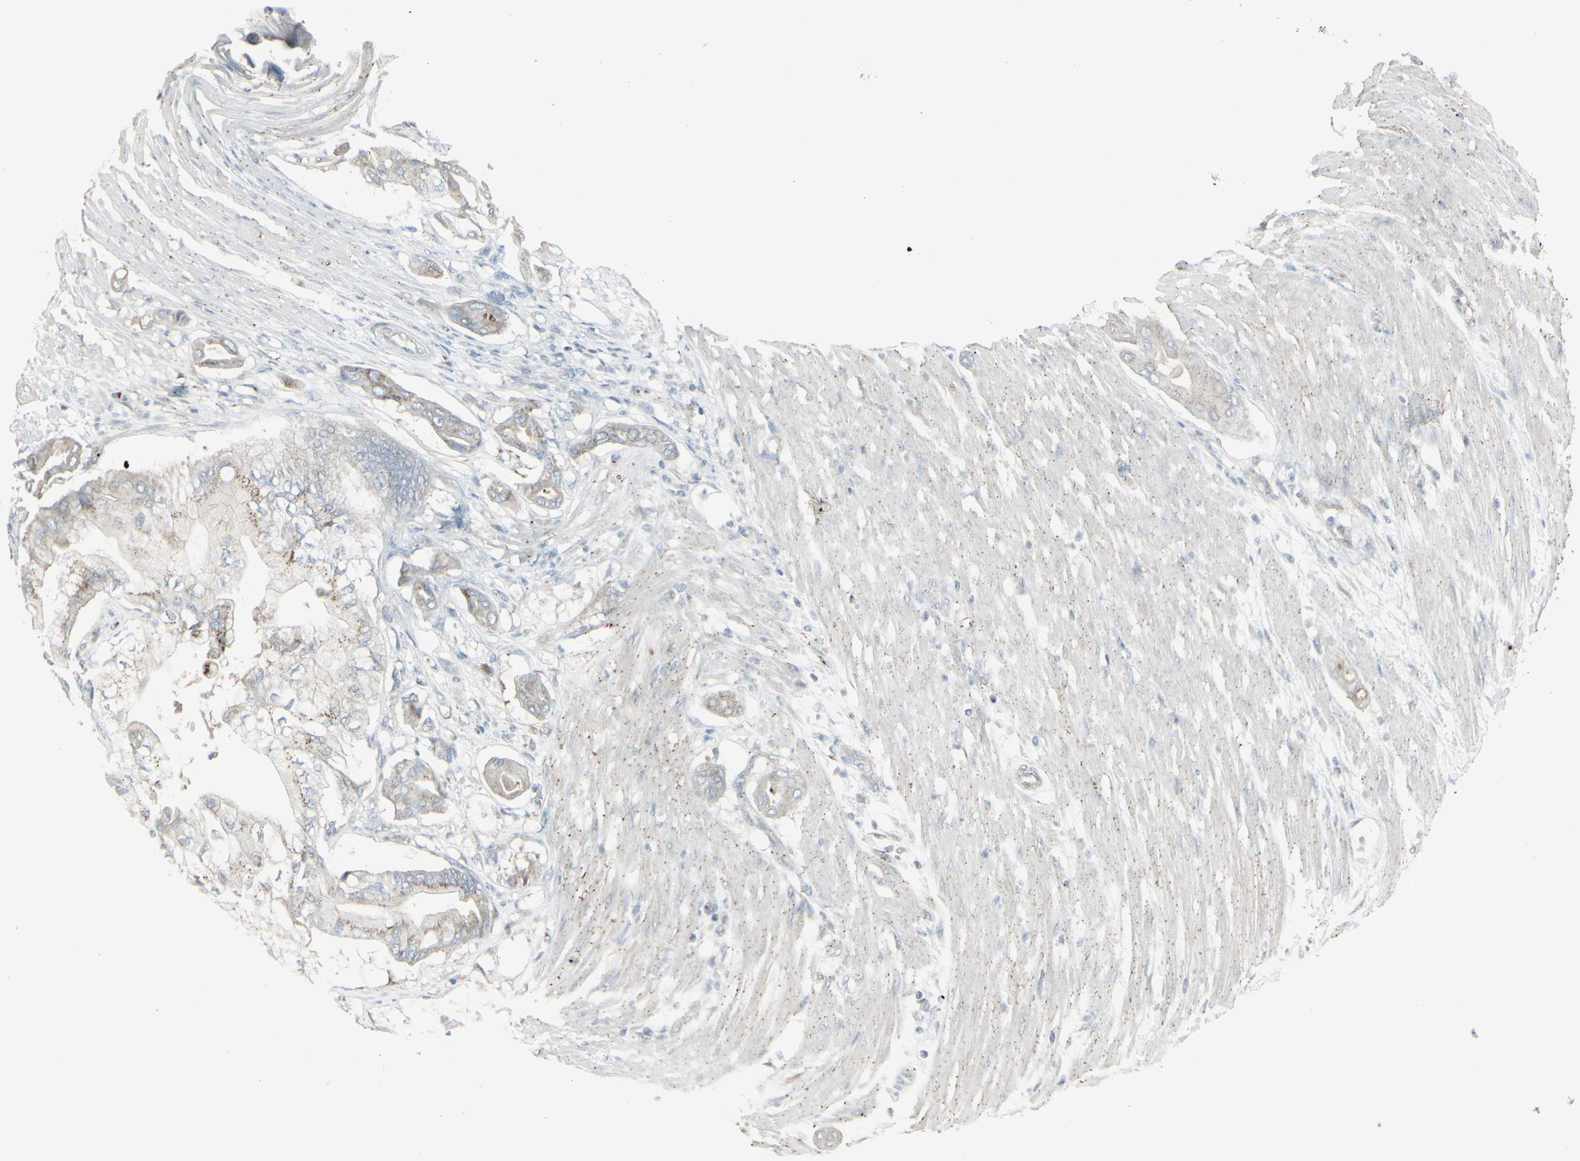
{"staining": {"intensity": "negative", "quantity": "none", "location": "none"}, "tissue": "pancreatic cancer", "cell_type": "Tumor cells", "image_type": "cancer", "snomed": [{"axis": "morphology", "description": "Adenocarcinoma, NOS"}, {"axis": "morphology", "description": "Adenocarcinoma, metastatic, NOS"}, {"axis": "topography", "description": "Lymph node"}, {"axis": "topography", "description": "Pancreas"}, {"axis": "topography", "description": "Duodenum"}], "caption": "This is a image of immunohistochemistry staining of pancreatic metastatic adenocarcinoma, which shows no expression in tumor cells.", "gene": "GALNT6", "patient": {"sex": "female", "age": 64}}